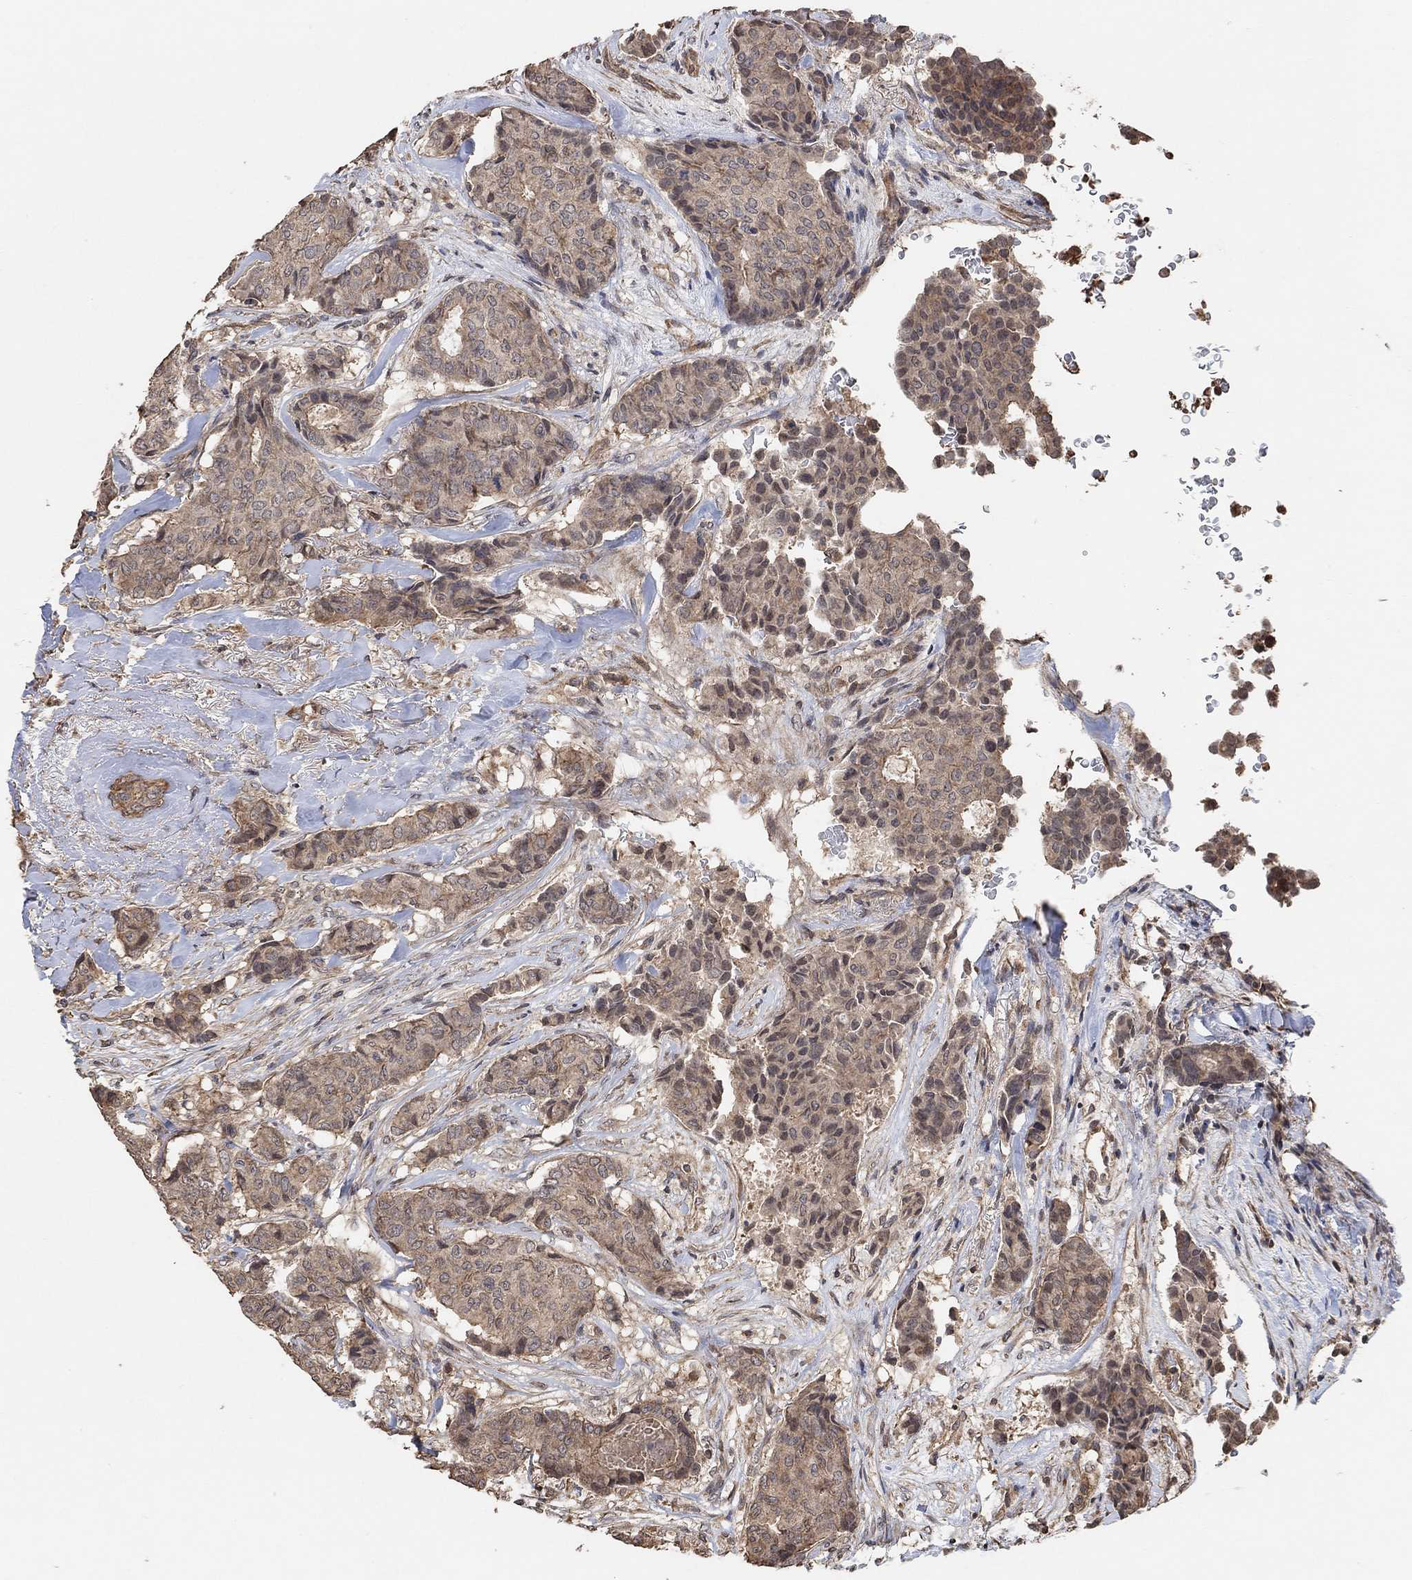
{"staining": {"intensity": "moderate", "quantity": "<25%", "location": "cytoplasmic/membranous"}, "tissue": "breast cancer", "cell_type": "Tumor cells", "image_type": "cancer", "snomed": [{"axis": "morphology", "description": "Duct carcinoma"}, {"axis": "topography", "description": "Breast"}], "caption": "Breast invasive ductal carcinoma was stained to show a protein in brown. There is low levels of moderate cytoplasmic/membranous positivity in about <25% of tumor cells.", "gene": "UNC5B", "patient": {"sex": "female", "age": 75}}